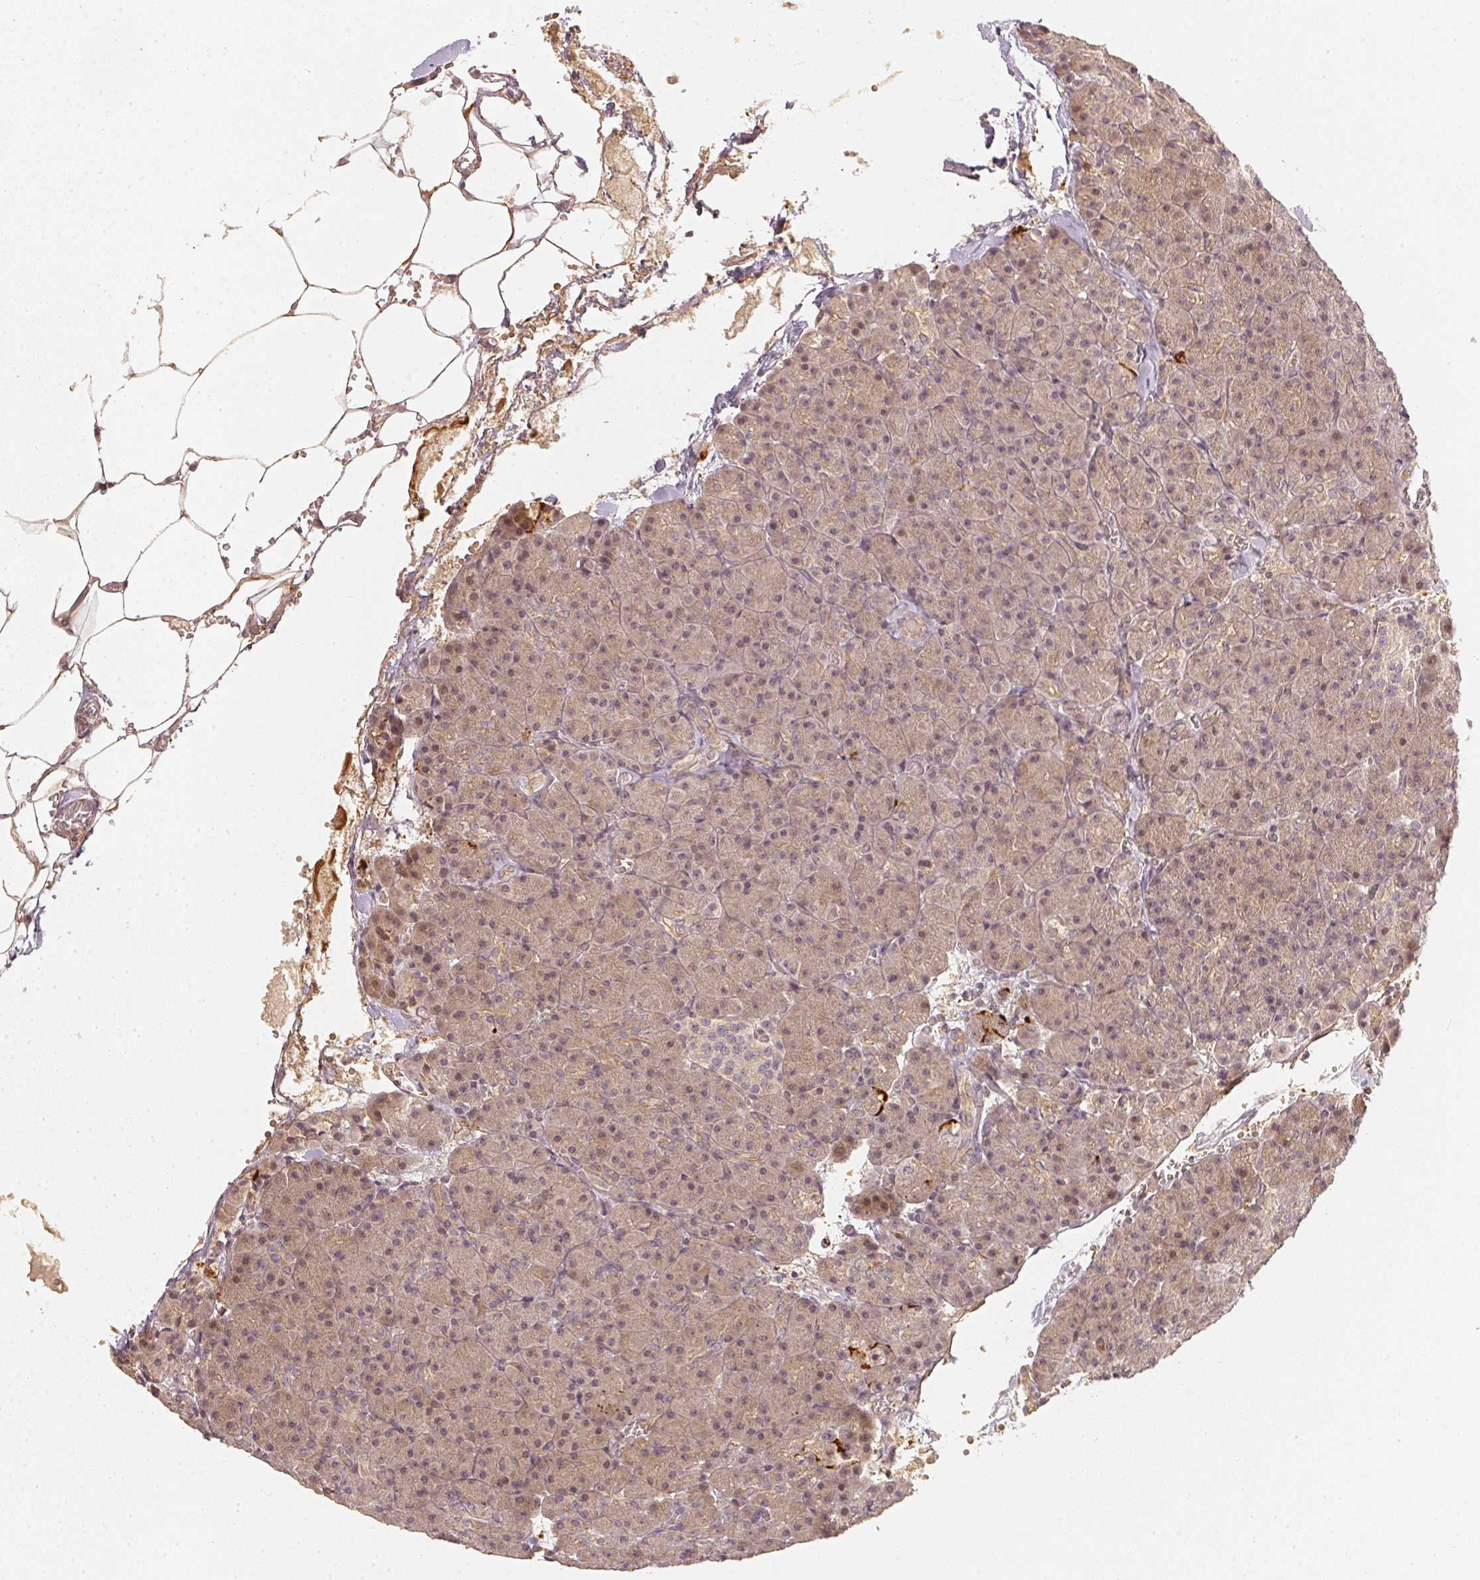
{"staining": {"intensity": "negative", "quantity": "none", "location": "none"}, "tissue": "pancreas", "cell_type": "Exocrine glandular cells", "image_type": "normal", "snomed": [{"axis": "morphology", "description": "Normal tissue, NOS"}, {"axis": "topography", "description": "Pancreas"}], "caption": "Immunohistochemistry (IHC) image of benign pancreas stained for a protein (brown), which demonstrates no staining in exocrine glandular cells. (IHC, brightfield microscopy, high magnification).", "gene": "SERPINE1", "patient": {"sex": "female", "age": 74}}